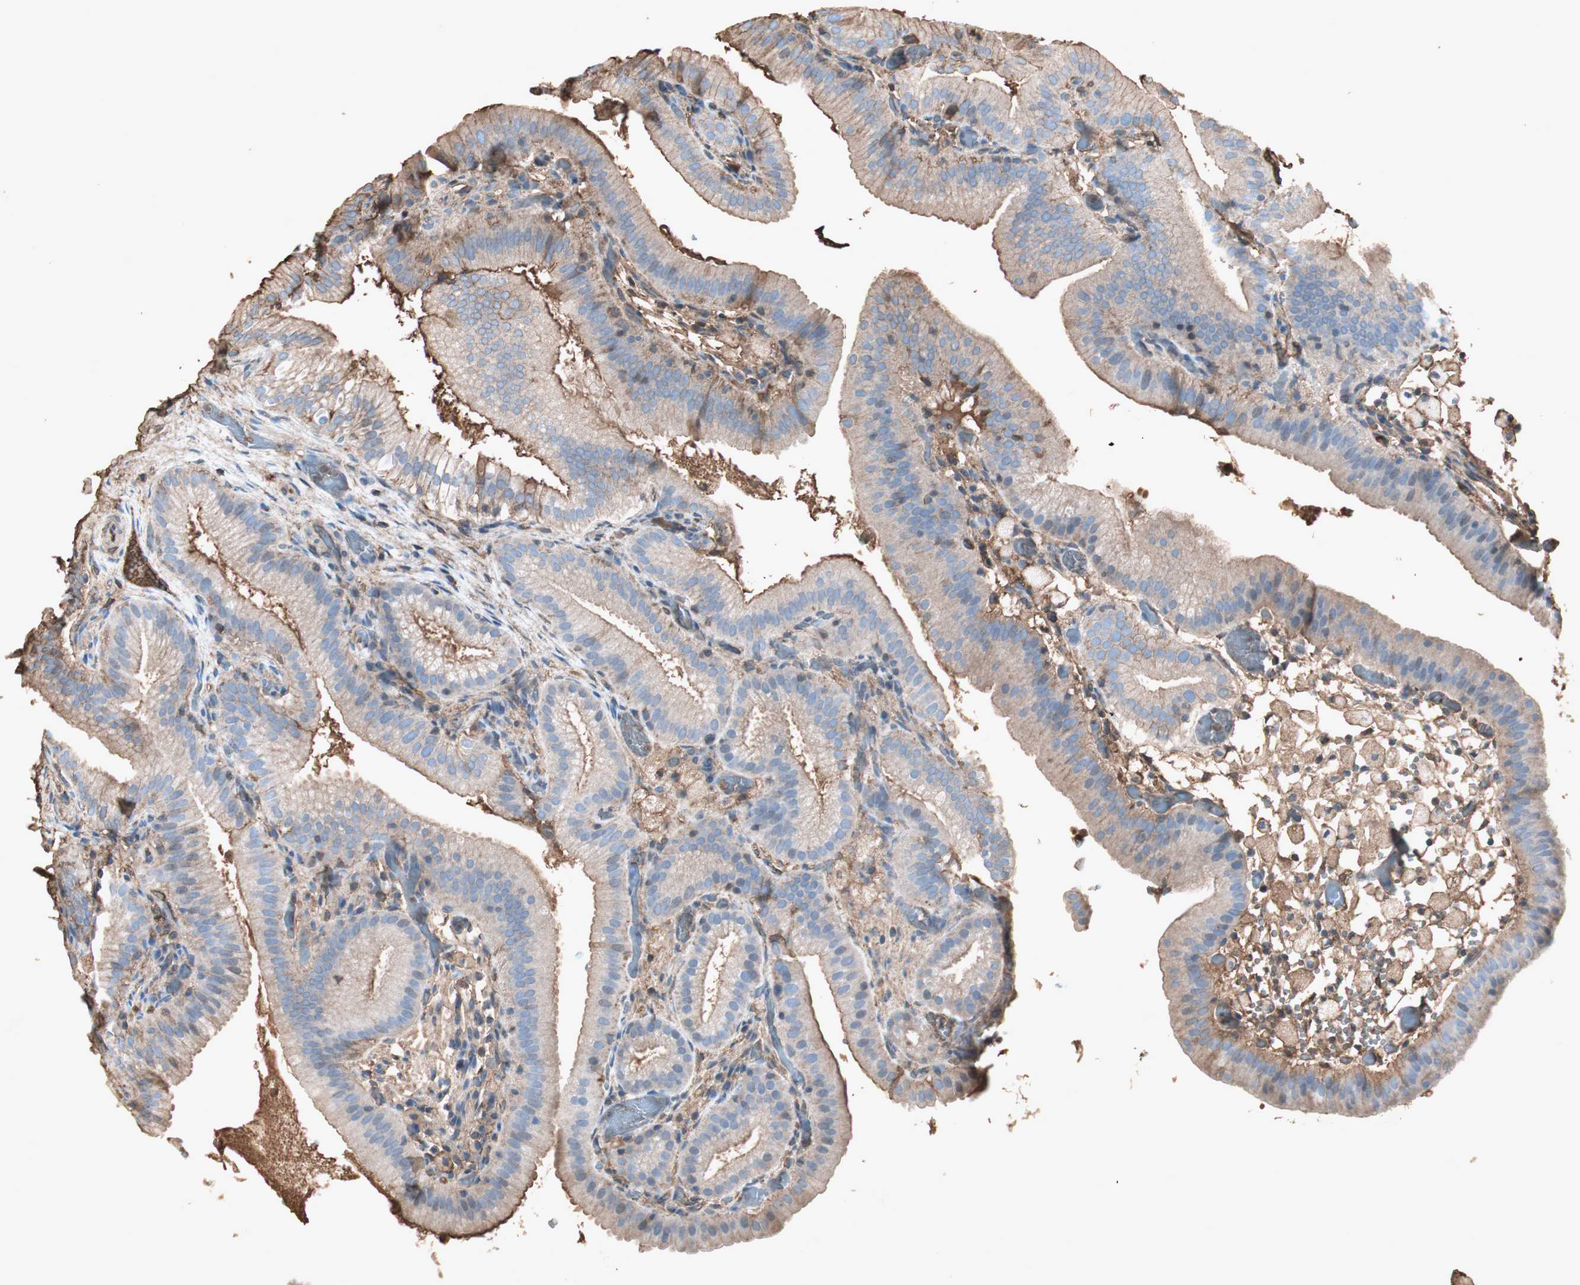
{"staining": {"intensity": "weak", "quantity": ">75%", "location": "cytoplasmic/membranous"}, "tissue": "gallbladder", "cell_type": "Glandular cells", "image_type": "normal", "snomed": [{"axis": "morphology", "description": "Normal tissue, NOS"}, {"axis": "topography", "description": "Gallbladder"}], "caption": "Weak cytoplasmic/membranous expression for a protein is identified in approximately >75% of glandular cells of benign gallbladder using immunohistochemistry (IHC).", "gene": "MMP14", "patient": {"sex": "male", "age": 54}}